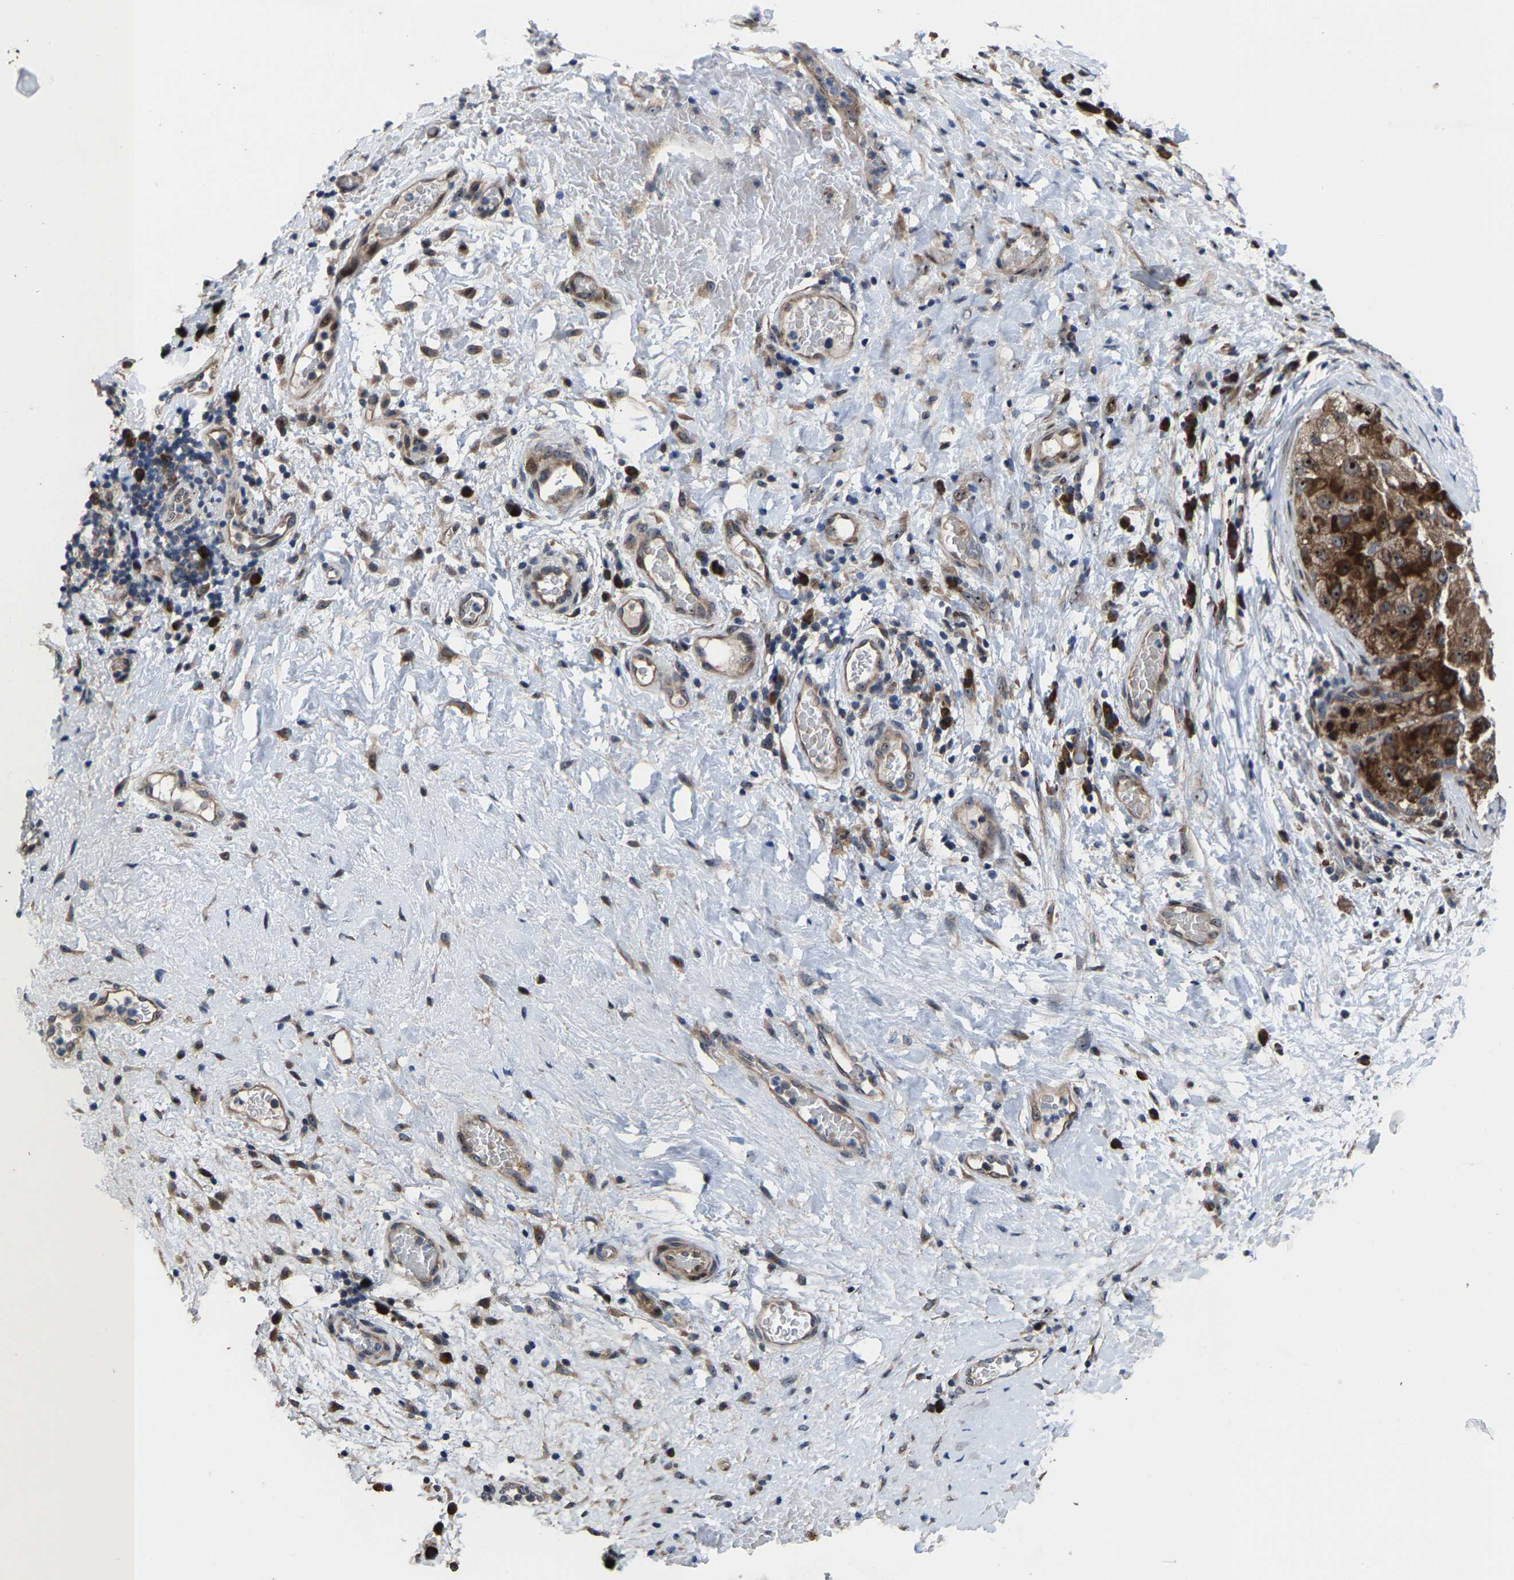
{"staining": {"intensity": "moderate", "quantity": ">75%", "location": "cytoplasmic/membranous,nuclear"}, "tissue": "liver cancer", "cell_type": "Tumor cells", "image_type": "cancer", "snomed": [{"axis": "morphology", "description": "Carcinoma, Hepatocellular, NOS"}, {"axis": "topography", "description": "Liver"}], "caption": "DAB immunohistochemical staining of liver cancer (hepatocellular carcinoma) reveals moderate cytoplasmic/membranous and nuclear protein staining in approximately >75% of tumor cells. The staining was performed using DAB (3,3'-diaminobenzidine), with brown indicating positive protein expression. Nuclei are stained blue with hematoxylin.", "gene": "HAUS6", "patient": {"sex": "male", "age": 80}}